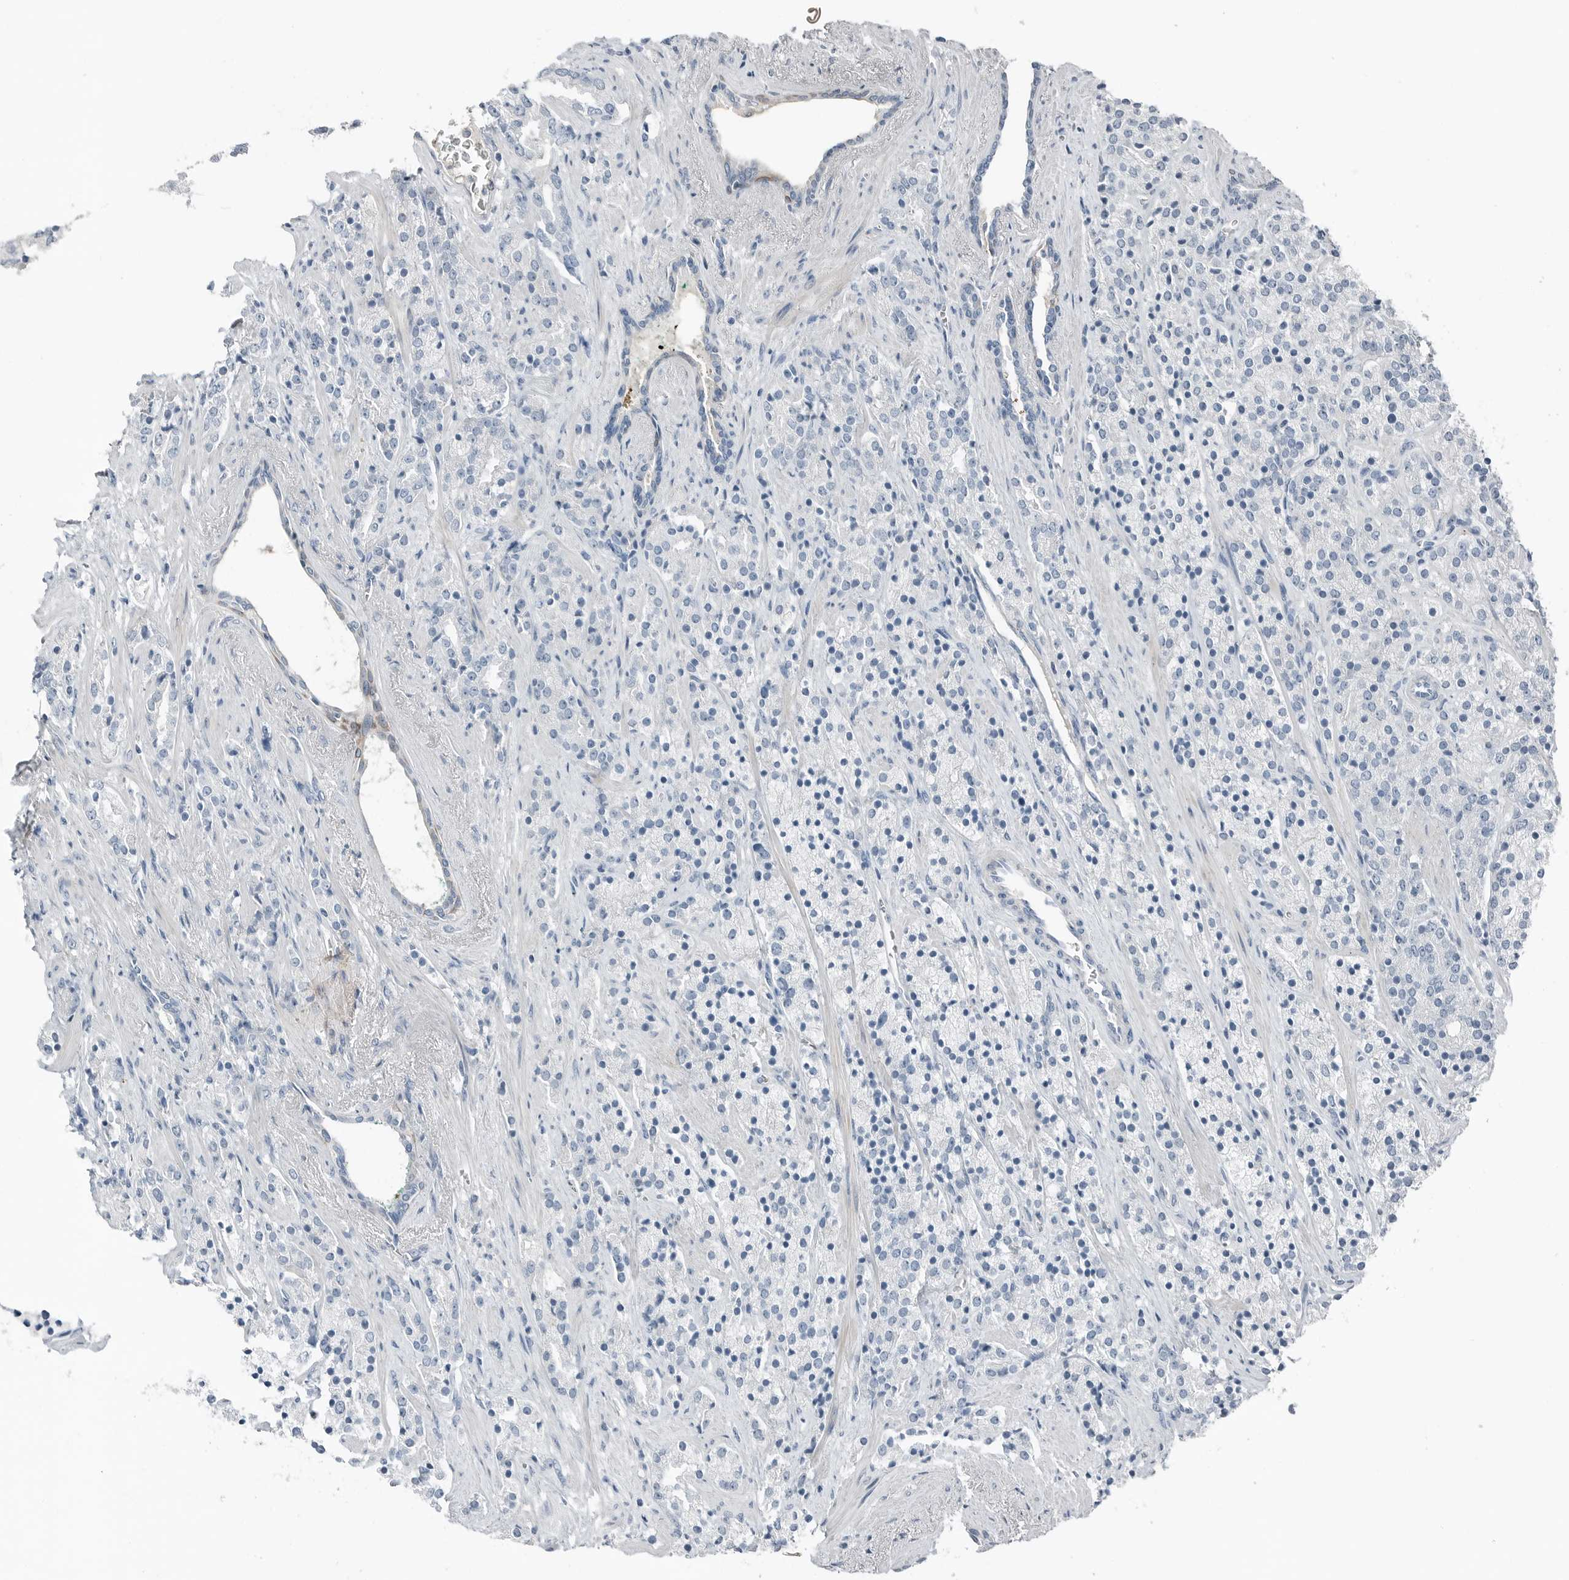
{"staining": {"intensity": "negative", "quantity": "none", "location": "none"}, "tissue": "prostate cancer", "cell_type": "Tumor cells", "image_type": "cancer", "snomed": [{"axis": "morphology", "description": "Adenocarcinoma, High grade"}, {"axis": "topography", "description": "Prostate"}], "caption": "Tumor cells show no significant protein positivity in prostate cancer (adenocarcinoma (high-grade)). (Immunohistochemistry, brightfield microscopy, high magnification).", "gene": "SERPINB7", "patient": {"sex": "male", "age": 71}}